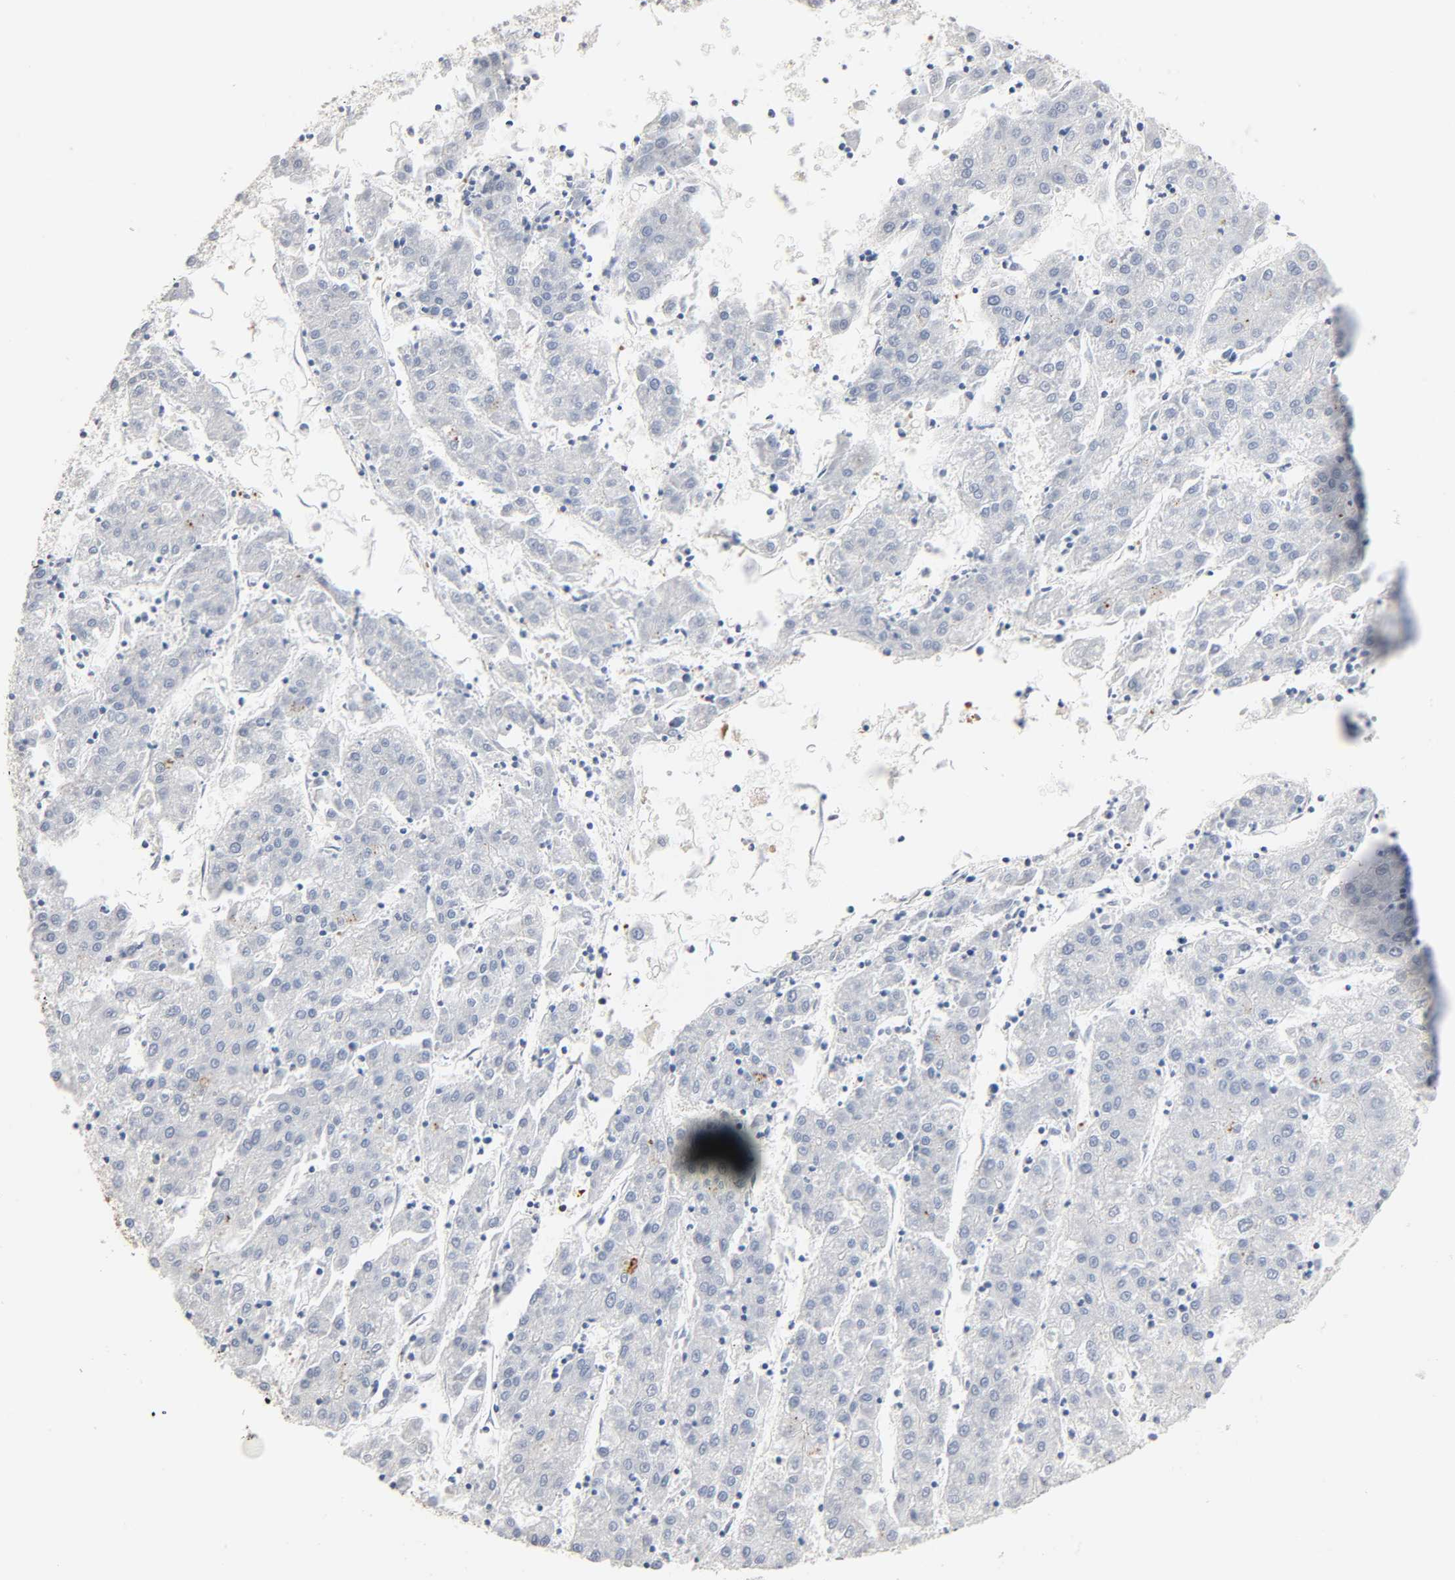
{"staining": {"intensity": "negative", "quantity": "none", "location": "none"}, "tissue": "liver cancer", "cell_type": "Tumor cells", "image_type": "cancer", "snomed": [{"axis": "morphology", "description": "Carcinoma, Hepatocellular, NOS"}, {"axis": "topography", "description": "Liver"}], "caption": "This is an immunohistochemistry (IHC) image of human liver hepatocellular carcinoma. There is no expression in tumor cells.", "gene": "BIN1", "patient": {"sex": "male", "age": 72}}